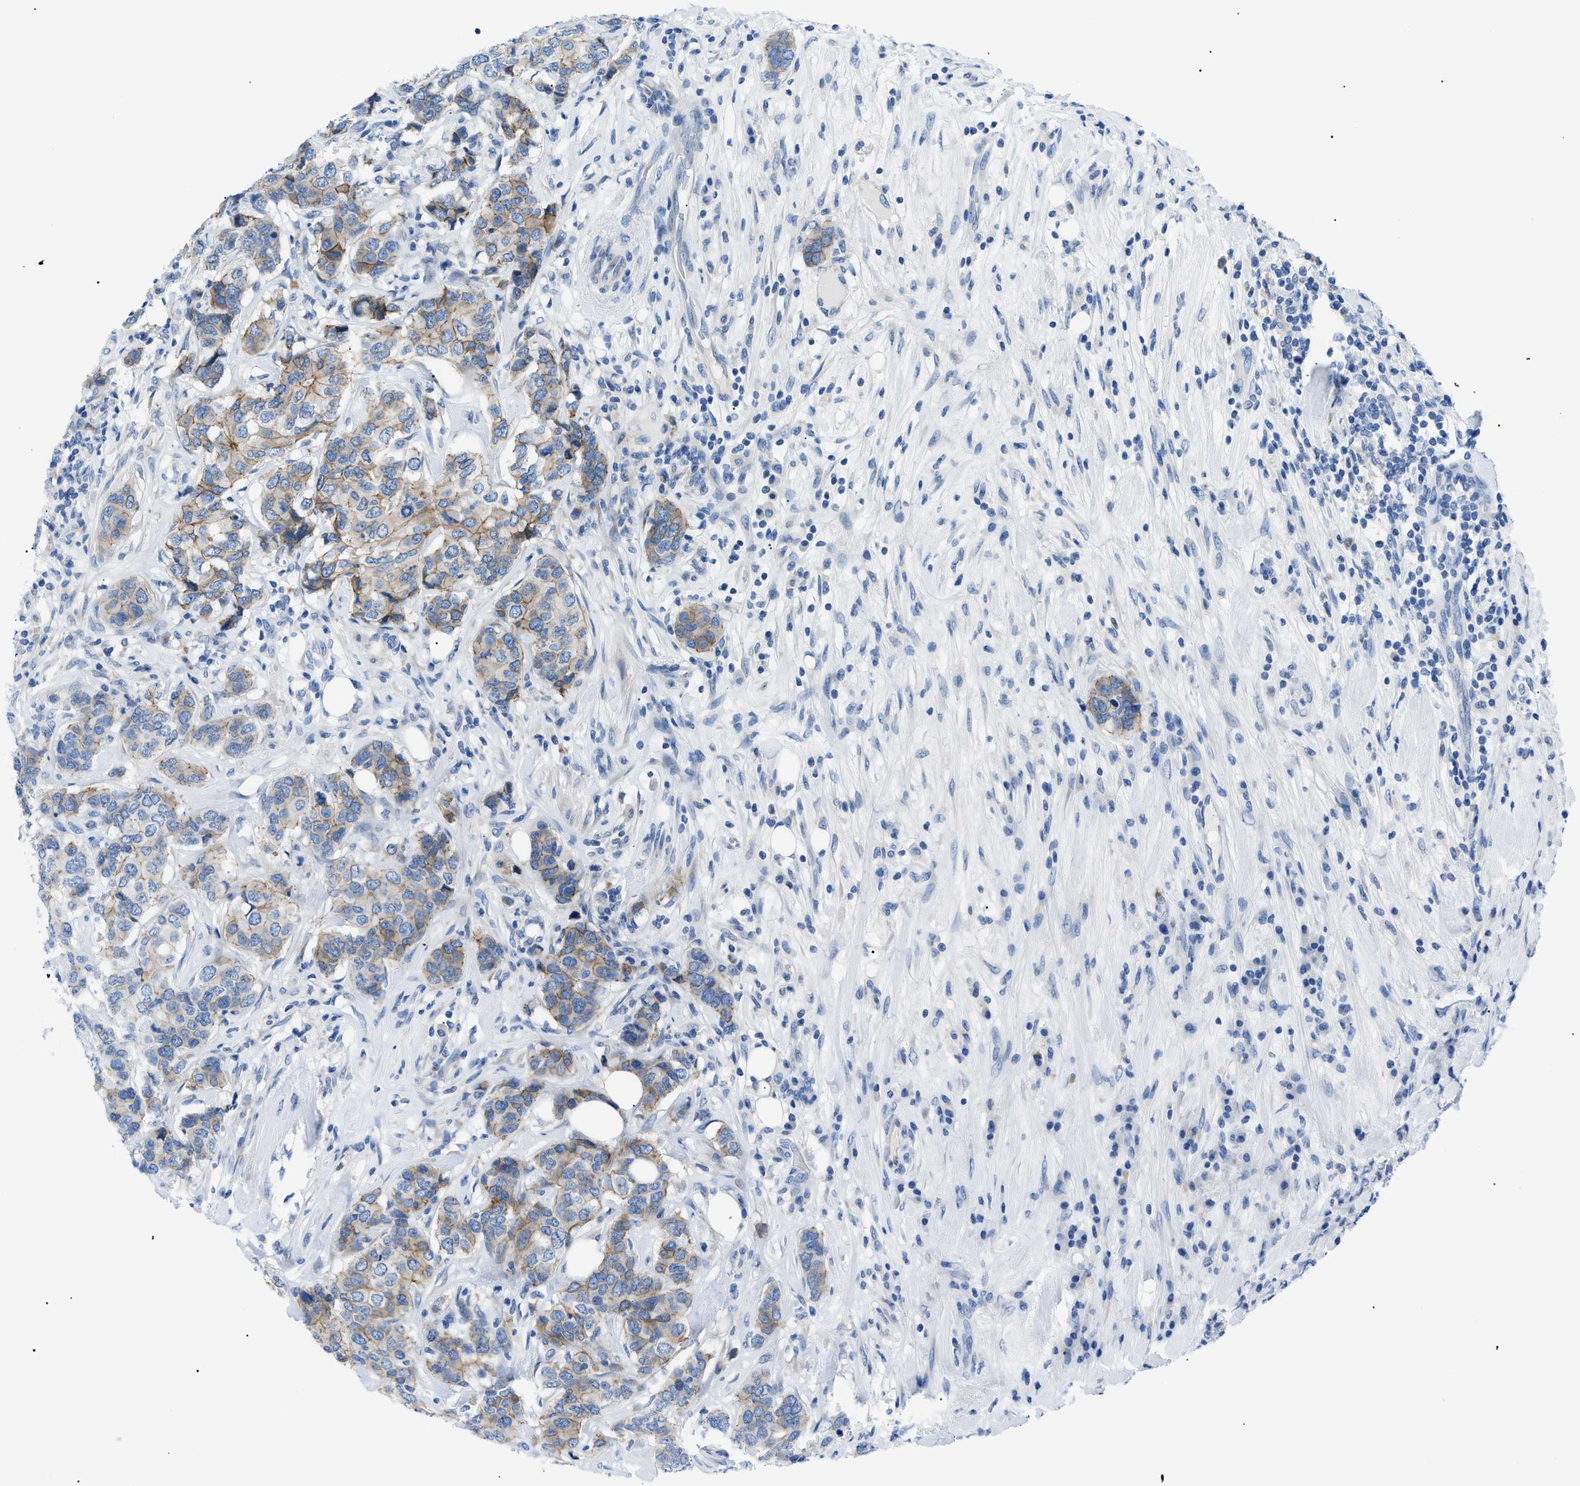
{"staining": {"intensity": "weak", "quantity": ">75%", "location": "cytoplasmic/membranous"}, "tissue": "breast cancer", "cell_type": "Tumor cells", "image_type": "cancer", "snomed": [{"axis": "morphology", "description": "Lobular carcinoma"}, {"axis": "topography", "description": "Breast"}], "caption": "High-magnification brightfield microscopy of breast cancer stained with DAB (3,3'-diaminobenzidine) (brown) and counterstained with hematoxylin (blue). tumor cells exhibit weak cytoplasmic/membranous staining is identified in about>75% of cells. (Stains: DAB in brown, nuclei in blue, Microscopy: brightfield microscopy at high magnification).", "gene": "ZDHHC24", "patient": {"sex": "female", "age": 59}}